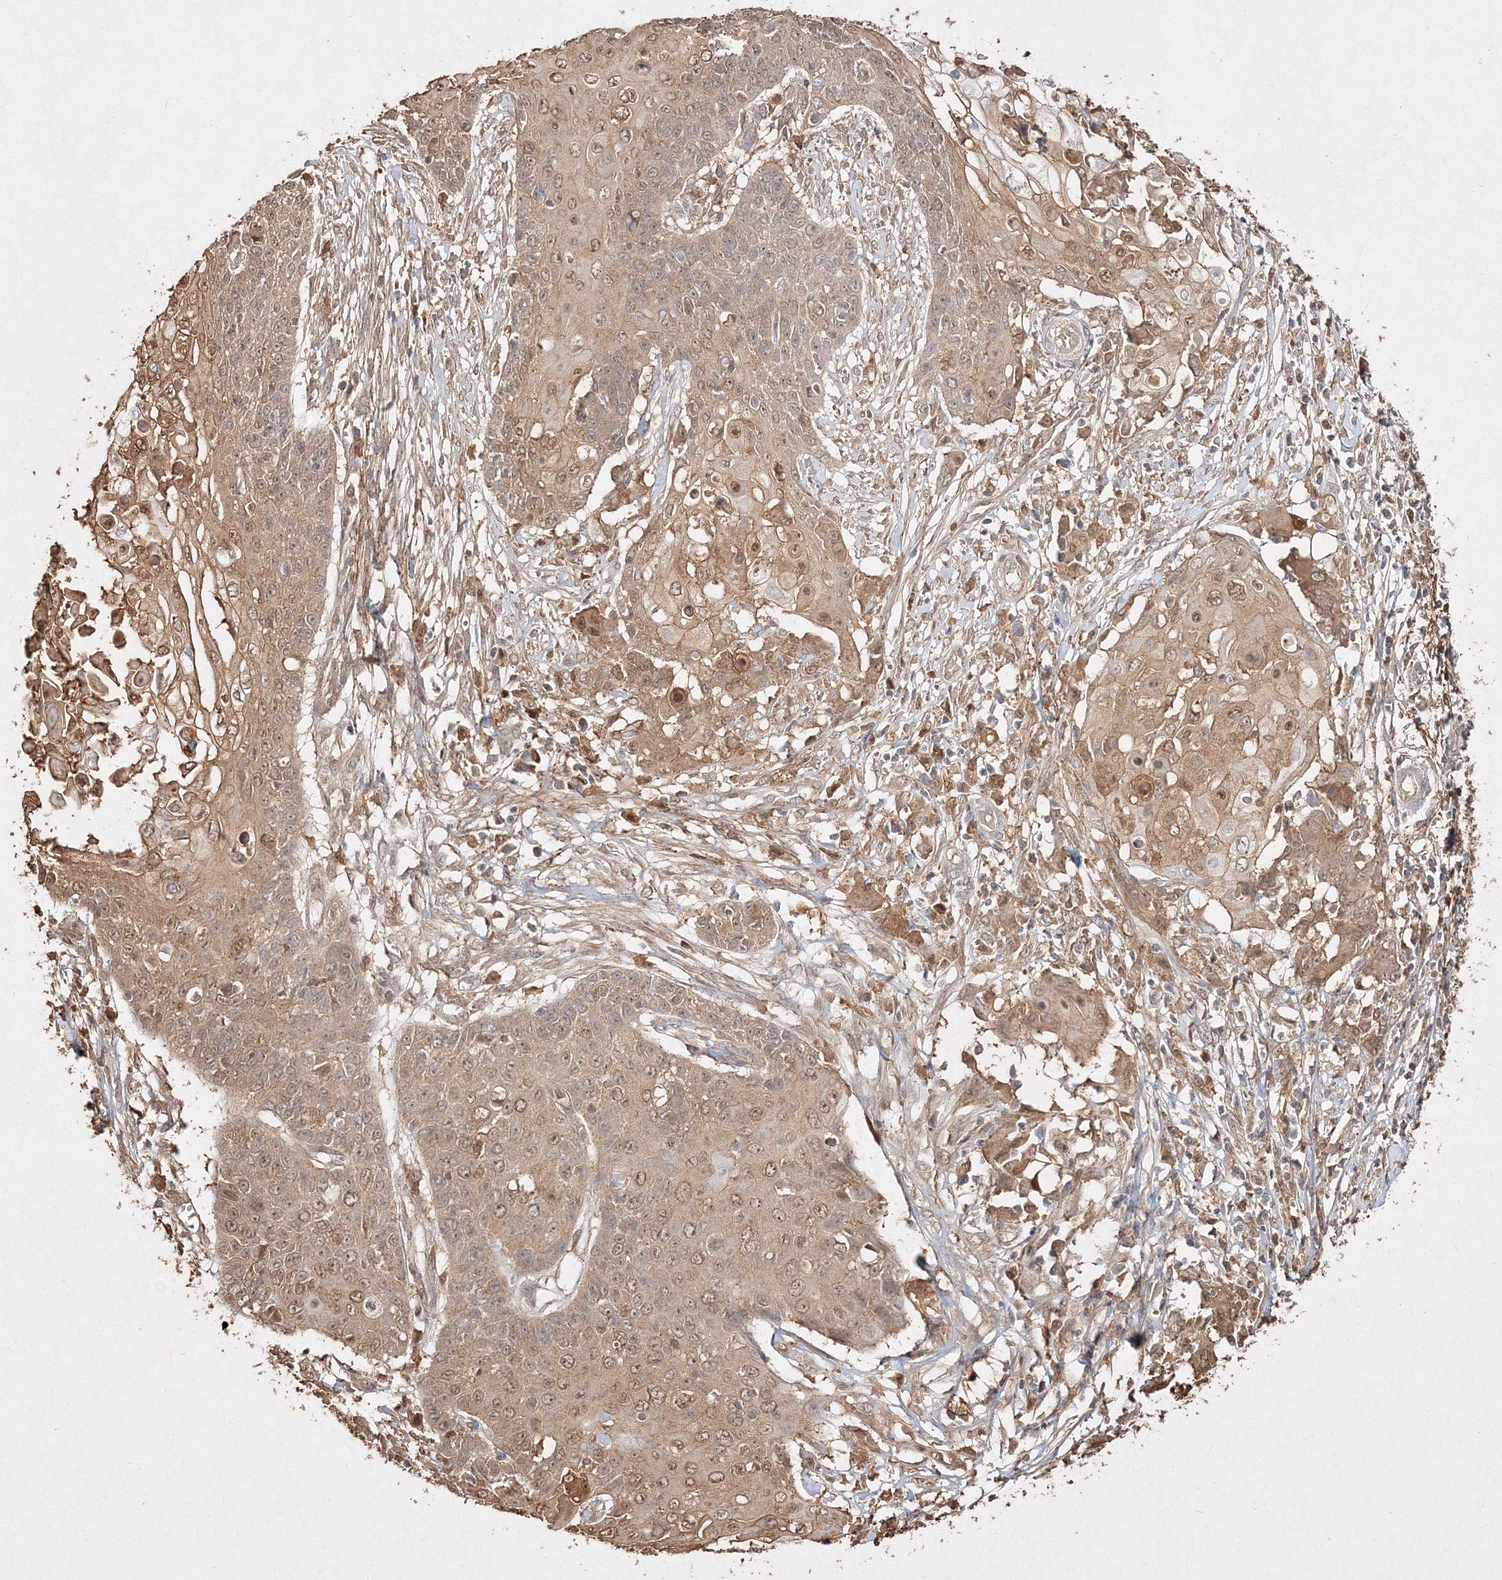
{"staining": {"intensity": "moderate", "quantity": "25%-75%", "location": "cytoplasmic/membranous,nuclear"}, "tissue": "cervical cancer", "cell_type": "Tumor cells", "image_type": "cancer", "snomed": [{"axis": "morphology", "description": "Squamous cell carcinoma, NOS"}, {"axis": "topography", "description": "Cervix"}], "caption": "Human cervical cancer (squamous cell carcinoma) stained with a brown dye reveals moderate cytoplasmic/membranous and nuclear positive positivity in approximately 25%-75% of tumor cells.", "gene": "S100A11", "patient": {"sex": "female", "age": 39}}